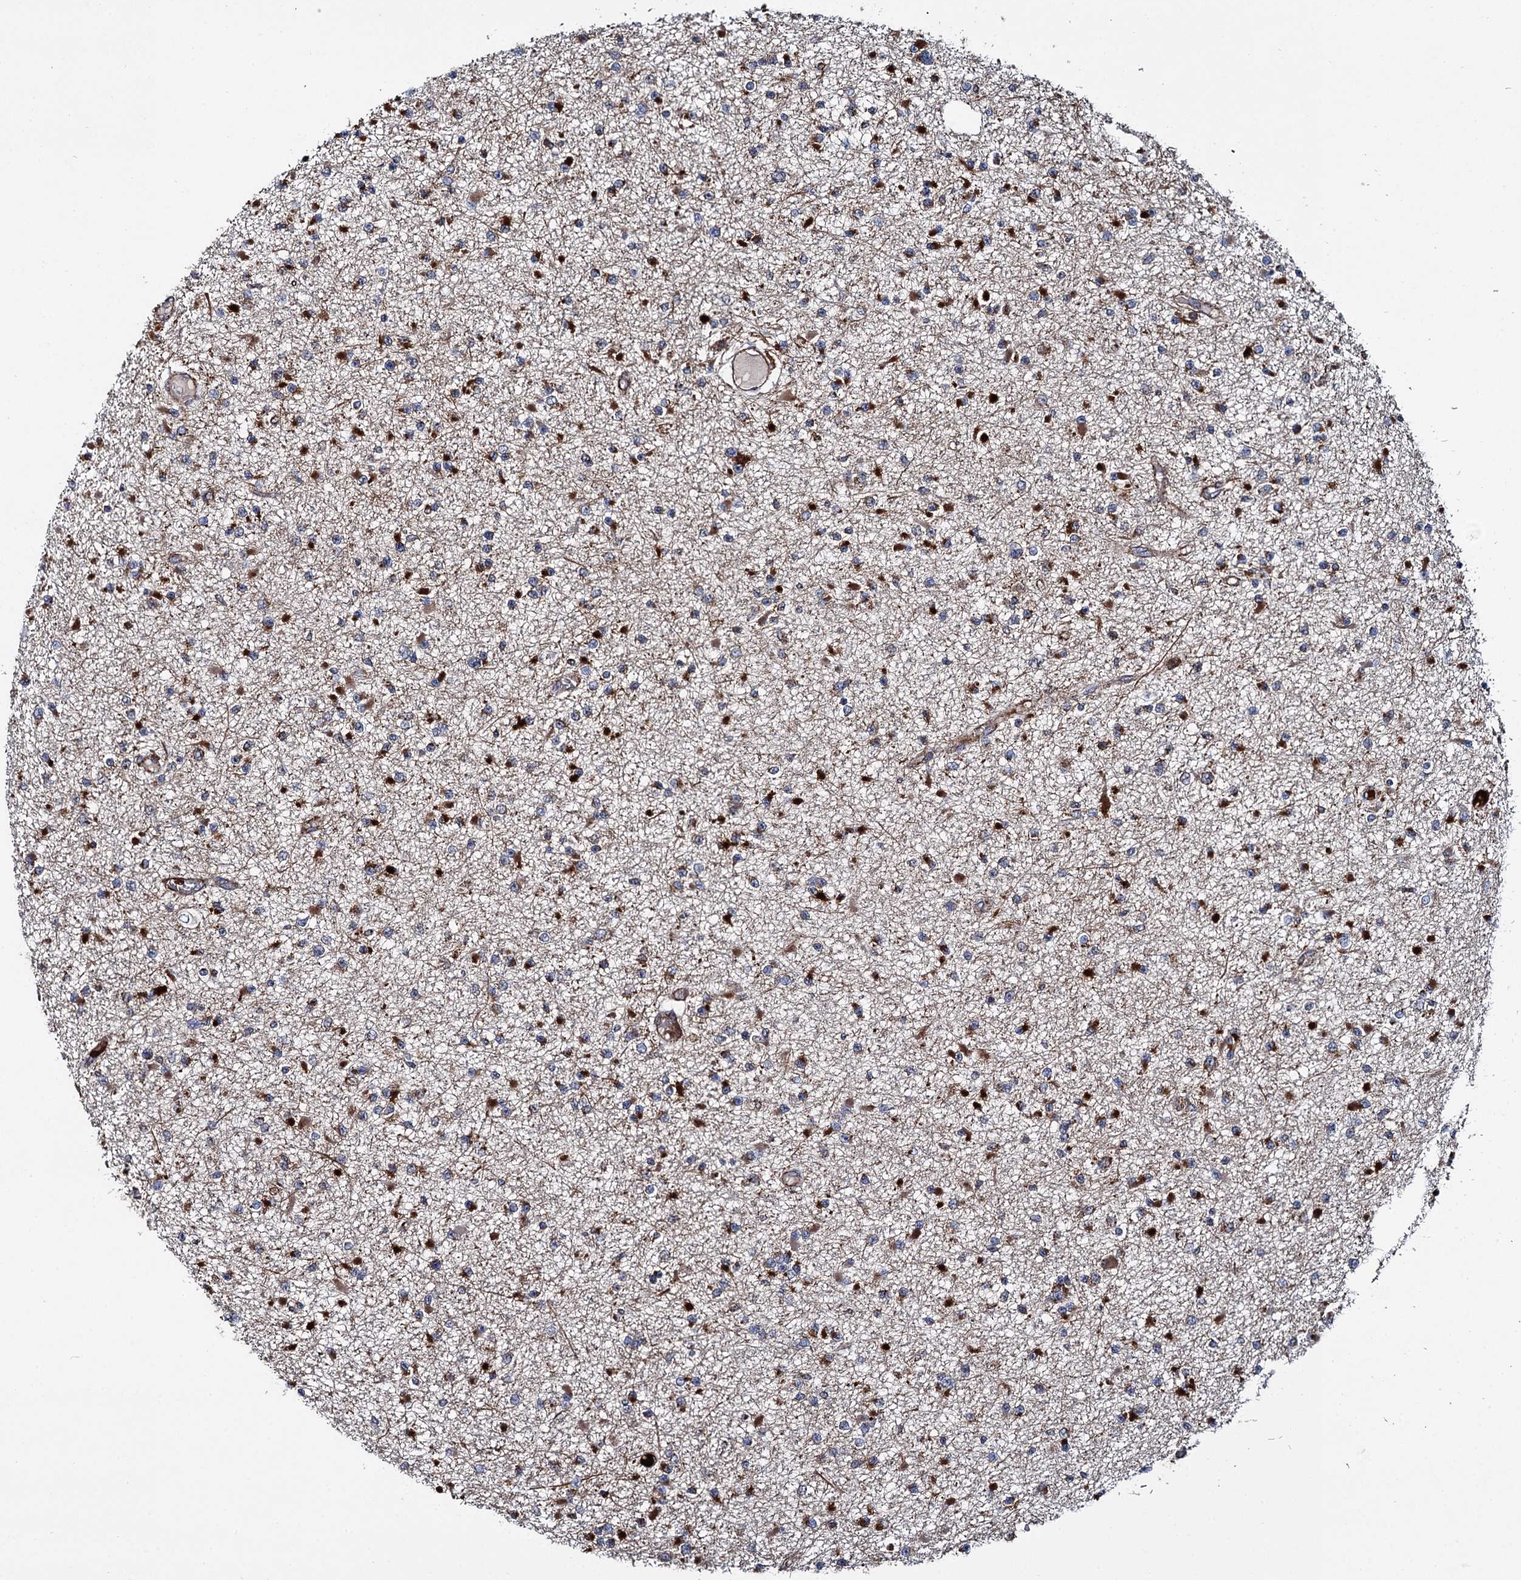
{"staining": {"intensity": "strong", "quantity": "25%-75%", "location": "cytoplasmic/membranous"}, "tissue": "glioma", "cell_type": "Tumor cells", "image_type": "cancer", "snomed": [{"axis": "morphology", "description": "Glioma, malignant, Low grade"}, {"axis": "topography", "description": "Brain"}], "caption": "Tumor cells demonstrate strong cytoplasmic/membranous expression in about 25%-75% of cells in glioma. Immunohistochemistry stains the protein of interest in brown and the nuclei are stained blue.", "gene": "GBA1", "patient": {"sex": "female", "age": 22}}